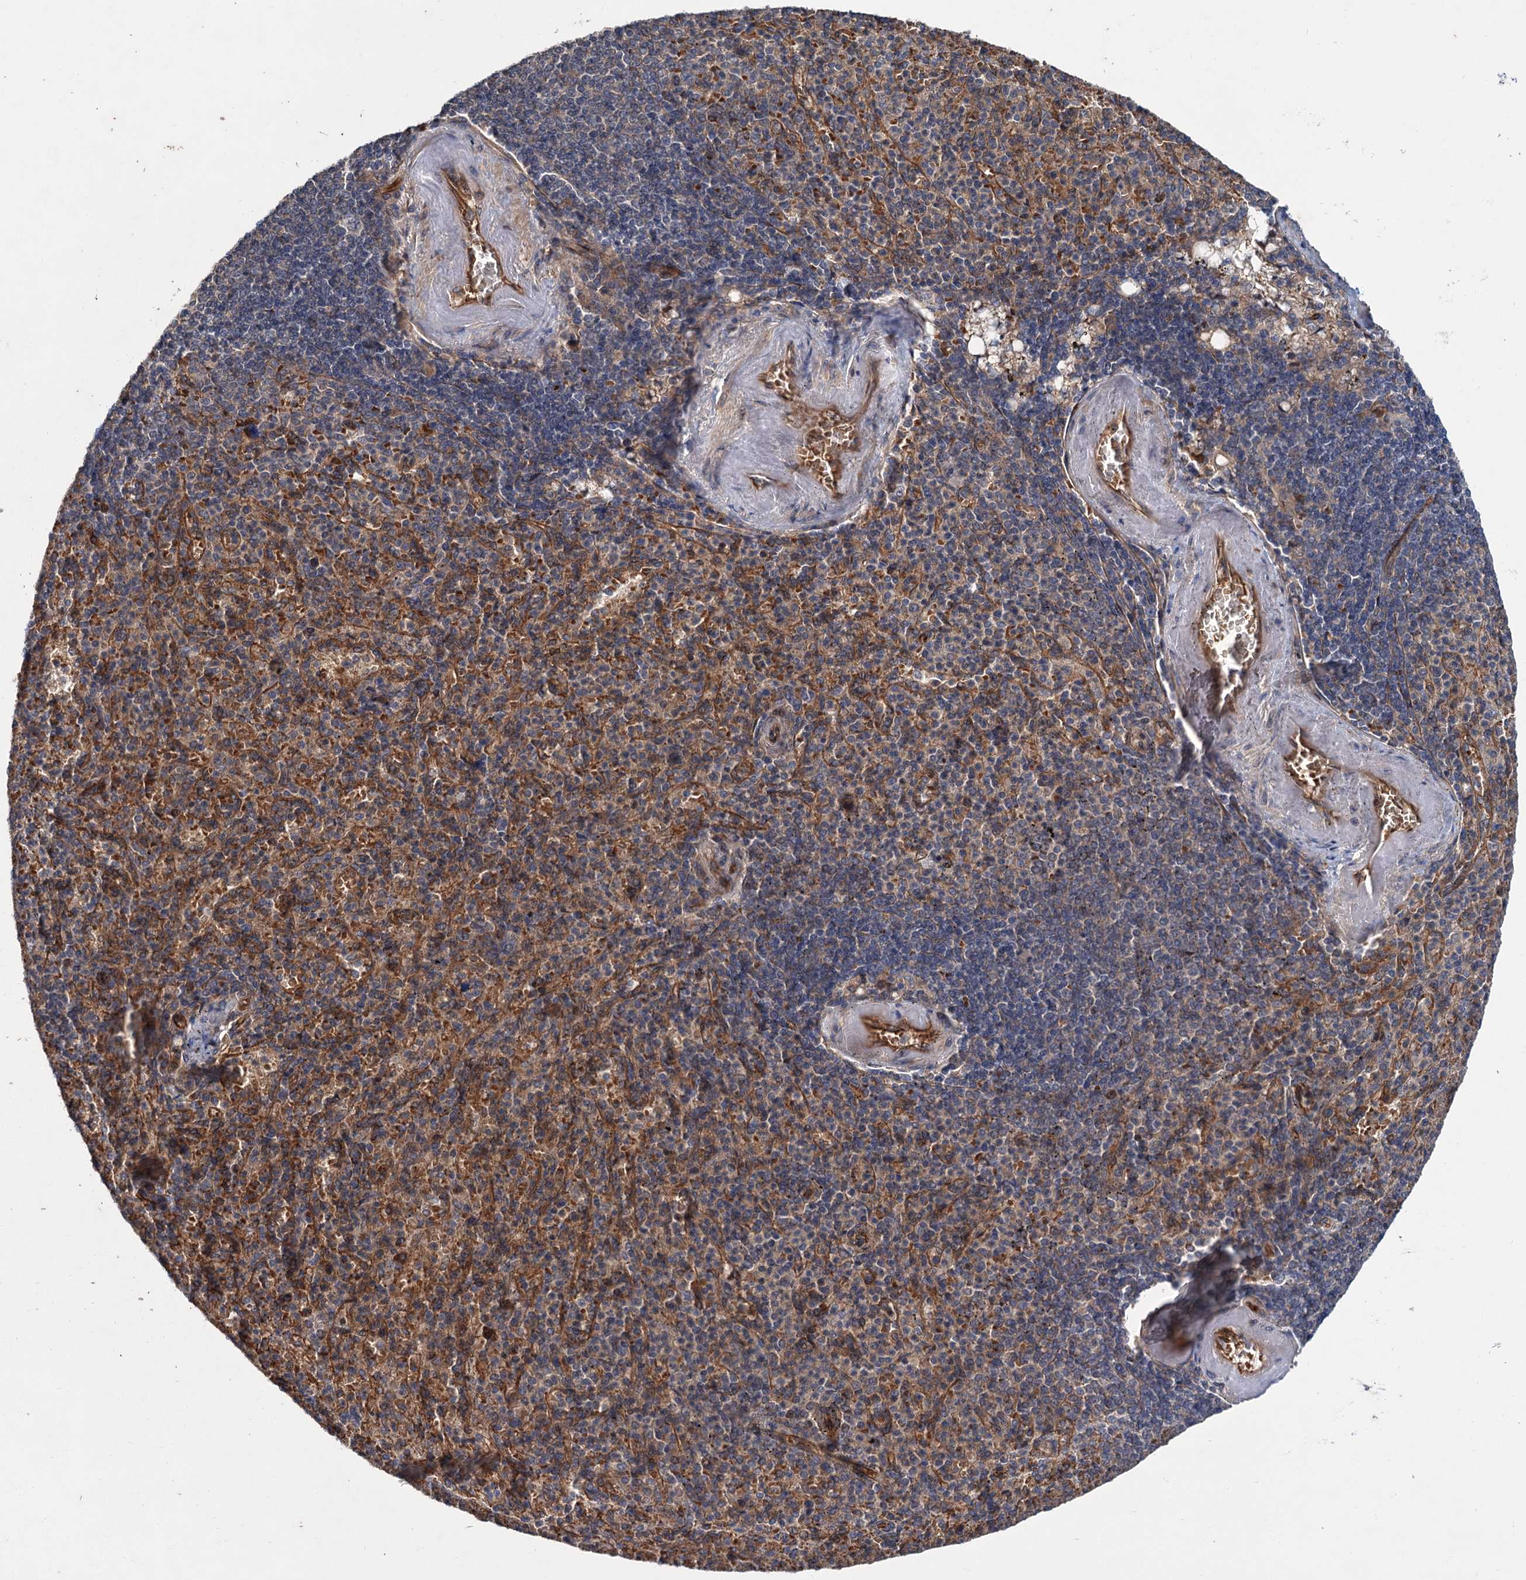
{"staining": {"intensity": "moderate", "quantity": "25%-75%", "location": "cytoplasmic/membranous"}, "tissue": "spleen", "cell_type": "Cells in red pulp", "image_type": "normal", "snomed": [{"axis": "morphology", "description": "Normal tissue, NOS"}, {"axis": "topography", "description": "Spleen"}], "caption": "Normal spleen was stained to show a protein in brown. There is medium levels of moderate cytoplasmic/membranous positivity in approximately 25%-75% of cells in red pulp.", "gene": "PKN2", "patient": {"sex": "female", "age": 74}}